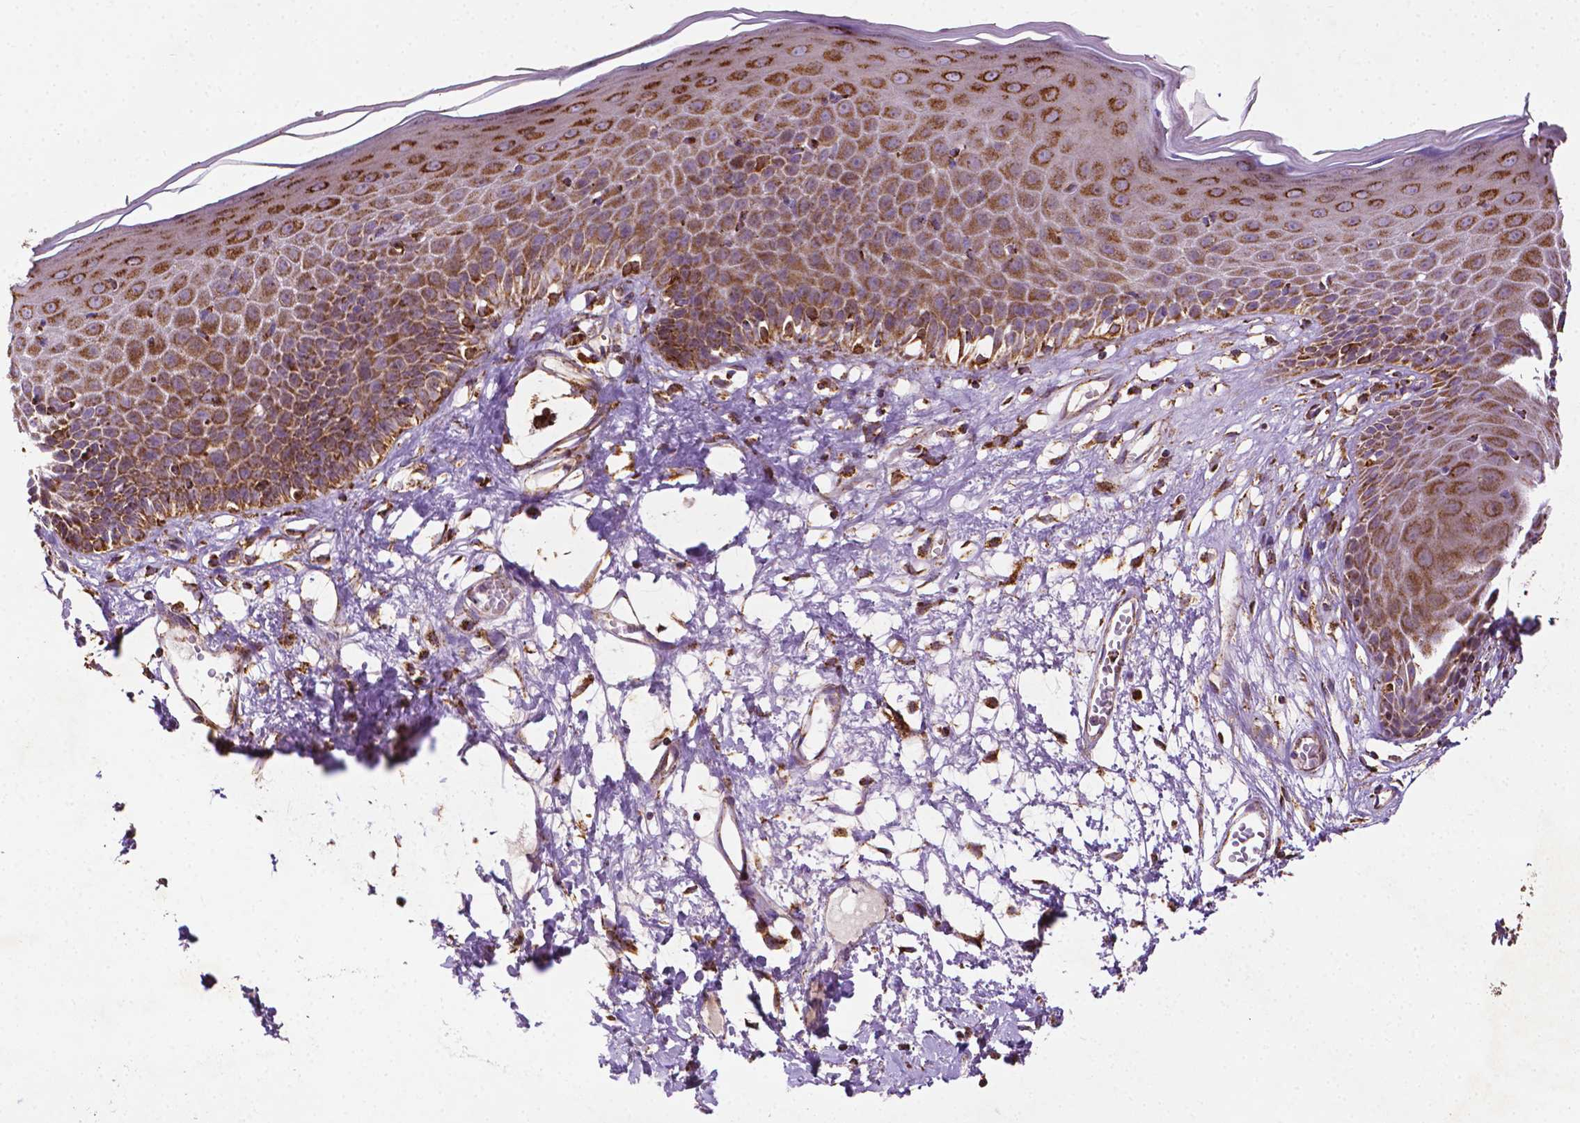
{"staining": {"intensity": "strong", "quantity": ">75%", "location": "cytoplasmic/membranous"}, "tissue": "skin", "cell_type": "Epidermal cells", "image_type": "normal", "snomed": [{"axis": "morphology", "description": "Normal tissue, NOS"}, {"axis": "topography", "description": "Vulva"}], "caption": "The histopathology image displays staining of unremarkable skin, revealing strong cytoplasmic/membranous protein staining (brown color) within epidermal cells.", "gene": "ILVBL", "patient": {"sex": "female", "age": 68}}